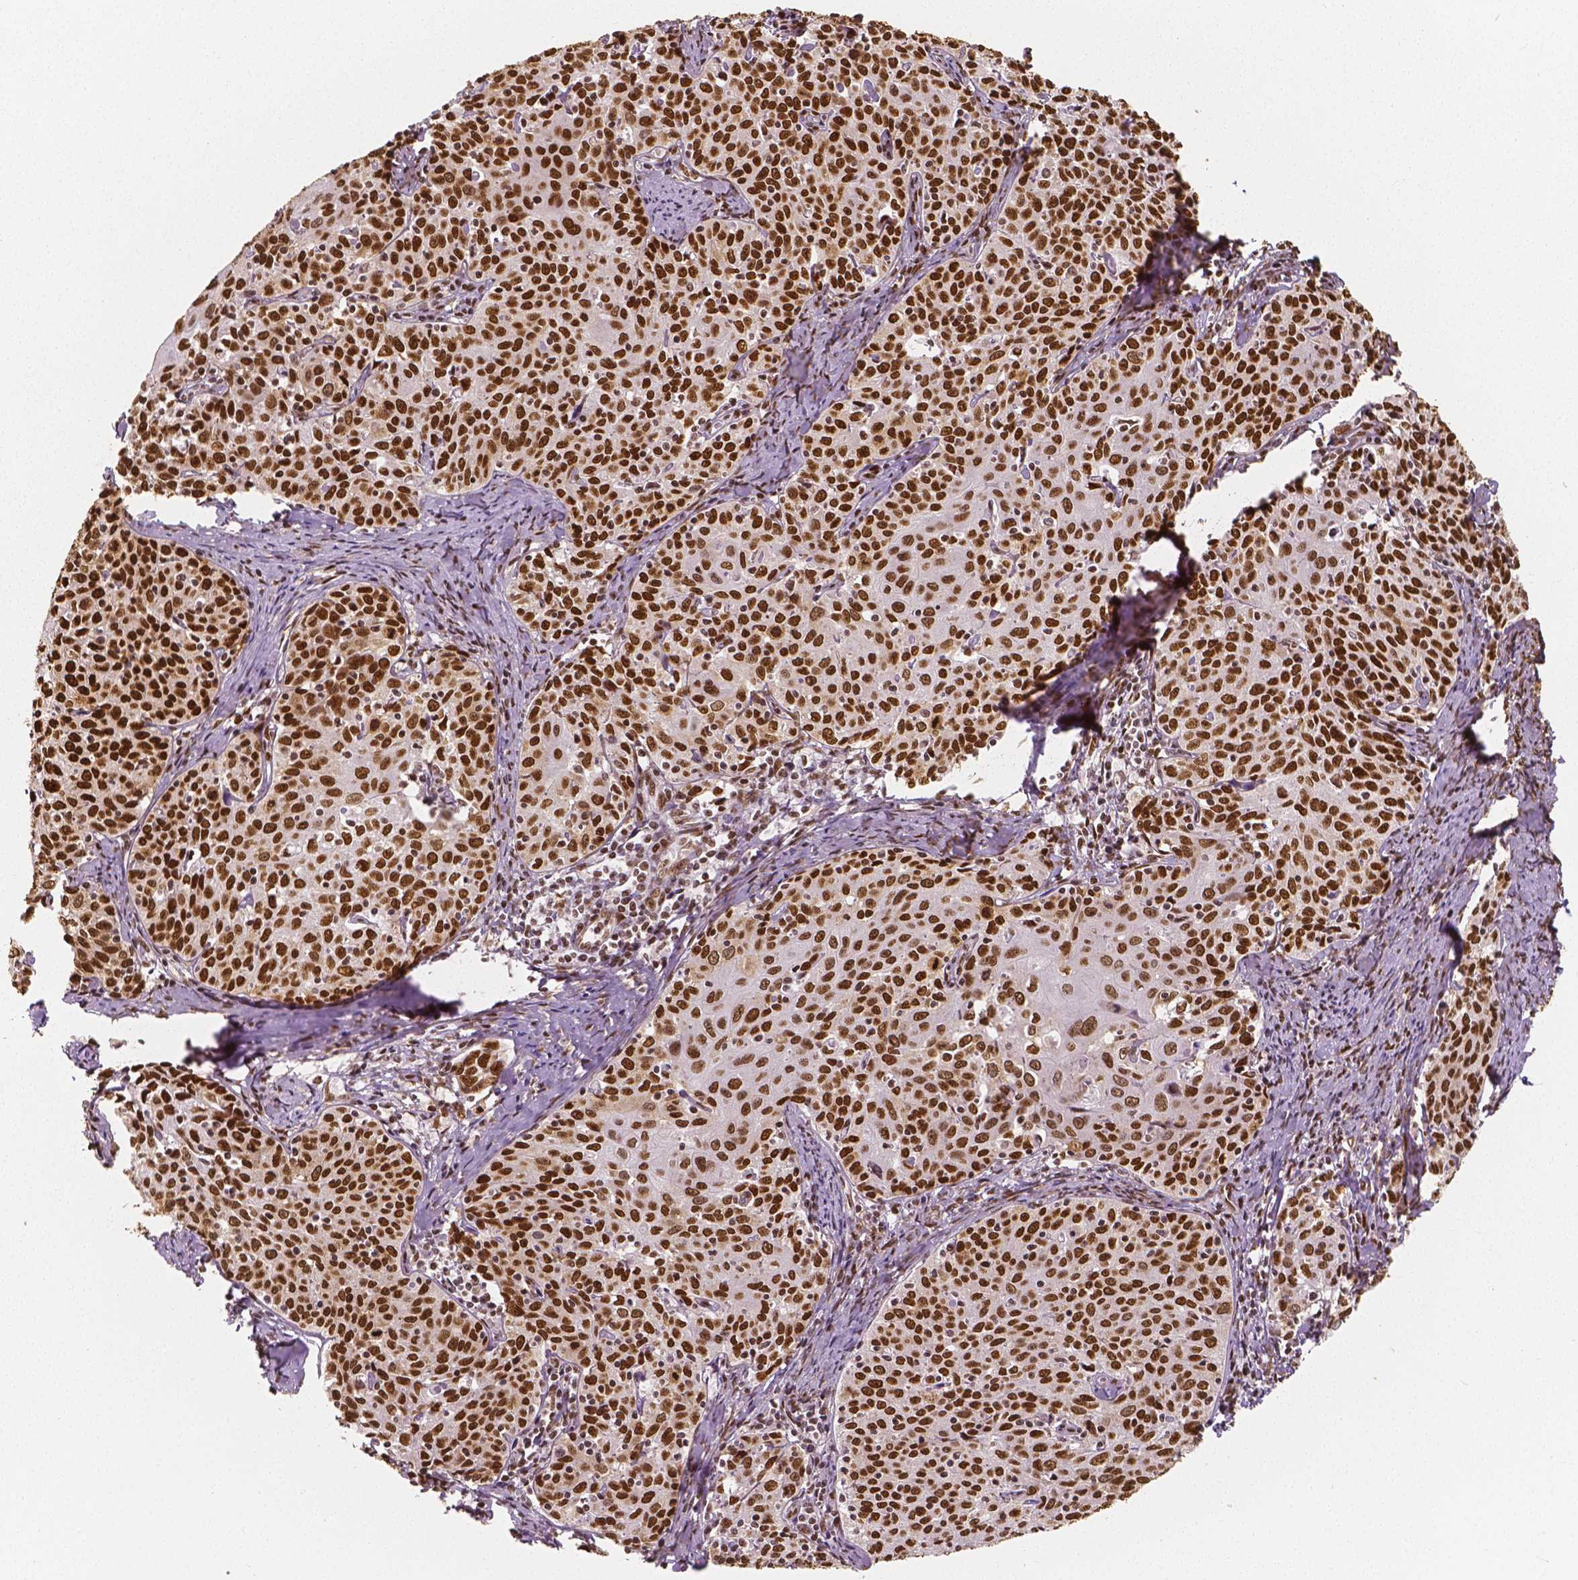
{"staining": {"intensity": "strong", "quantity": ">75%", "location": "nuclear"}, "tissue": "cervical cancer", "cell_type": "Tumor cells", "image_type": "cancer", "snomed": [{"axis": "morphology", "description": "Squamous cell carcinoma, NOS"}, {"axis": "topography", "description": "Cervix"}], "caption": "Immunohistochemical staining of cervical cancer exhibits high levels of strong nuclear protein positivity in about >75% of tumor cells. Ihc stains the protein of interest in brown and the nuclei are stained blue.", "gene": "NUCKS1", "patient": {"sex": "female", "age": 62}}